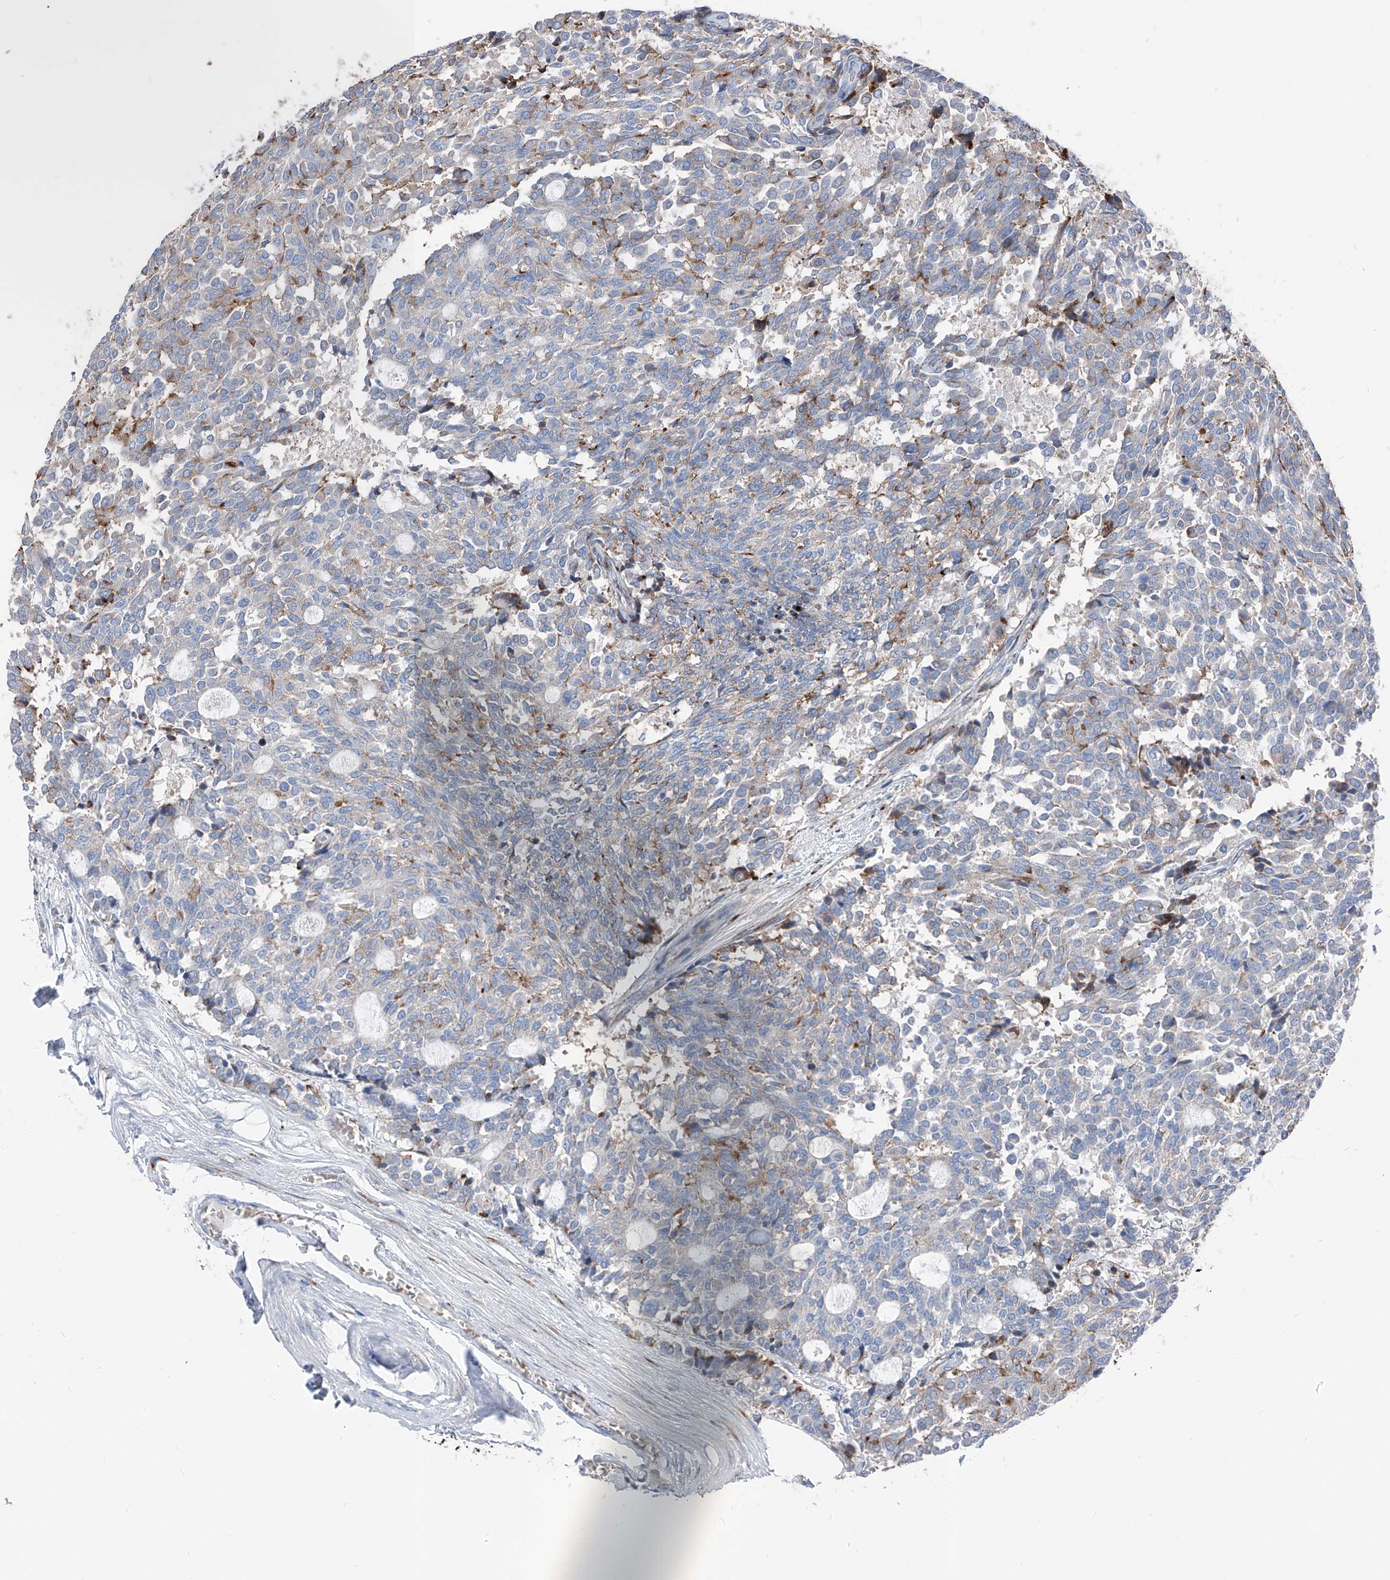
{"staining": {"intensity": "weak", "quantity": "<25%", "location": "cytoplasmic/membranous"}, "tissue": "carcinoid", "cell_type": "Tumor cells", "image_type": "cancer", "snomed": [{"axis": "morphology", "description": "Carcinoid, malignant, NOS"}, {"axis": "topography", "description": "Pancreas"}], "caption": "Immunohistochemical staining of malignant carcinoid shows no significant positivity in tumor cells.", "gene": "IFI27", "patient": {"sex": "female", "age": 54}}